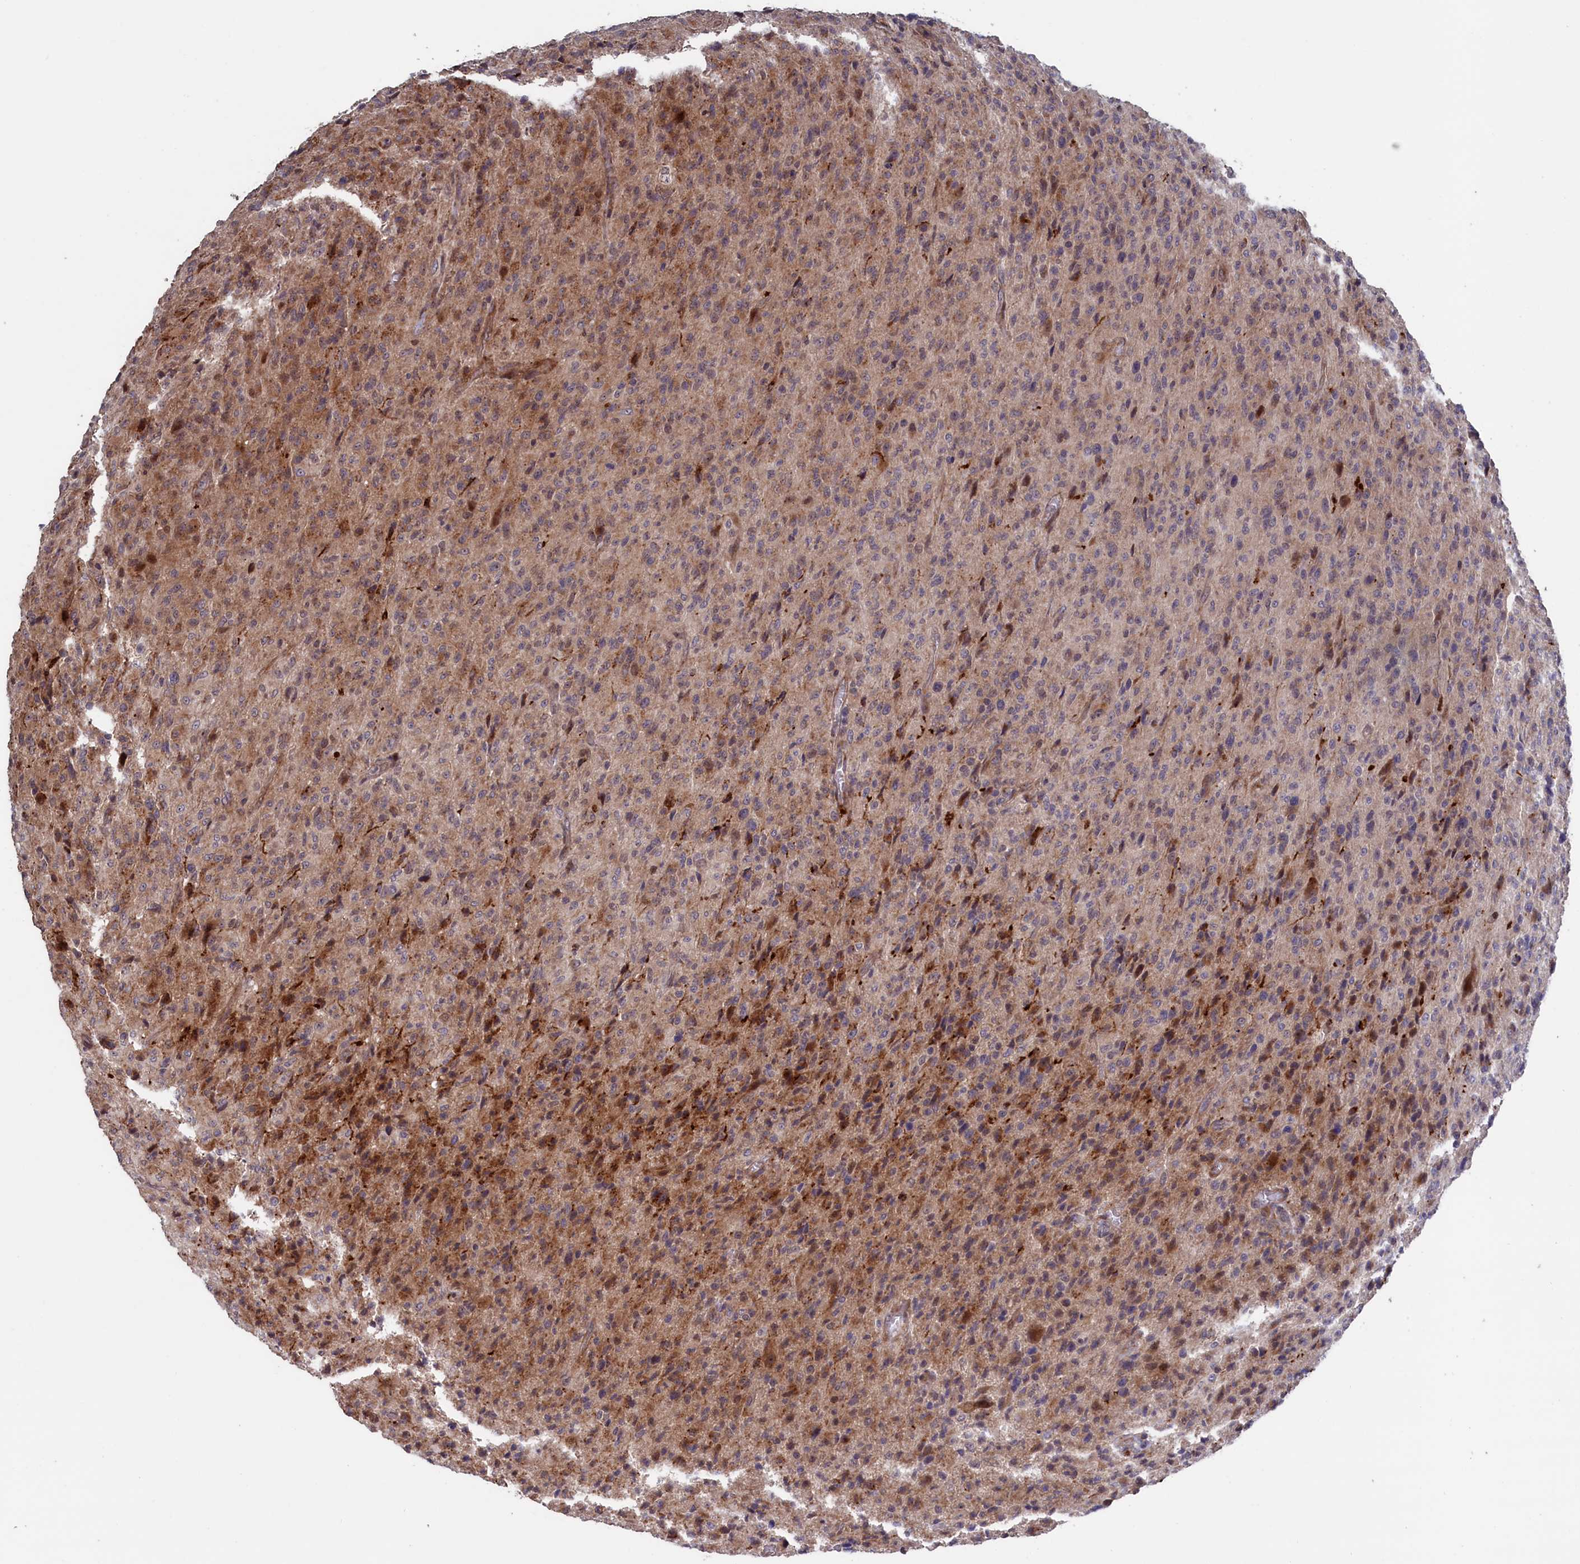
{"staining": {"intensity": "weak", "quantity": "<25%", "location": "cytoplasmic/membranous"}, "tissue": "glioma", "cell_type": "Tumor cells", "image_type": "cancer", "snomed": [{"axis": "morphology", "description": "Glioma, malignant, High grade"}, {"axis": "topography", "description": "Brain"}], "caption": "A photomicrograph of malignant glioma (high-grade) stained for a protein reveals no brown staining in tumor cells.", "gene": "LSG1", "patient": {"sex": "female", "age": 57}}